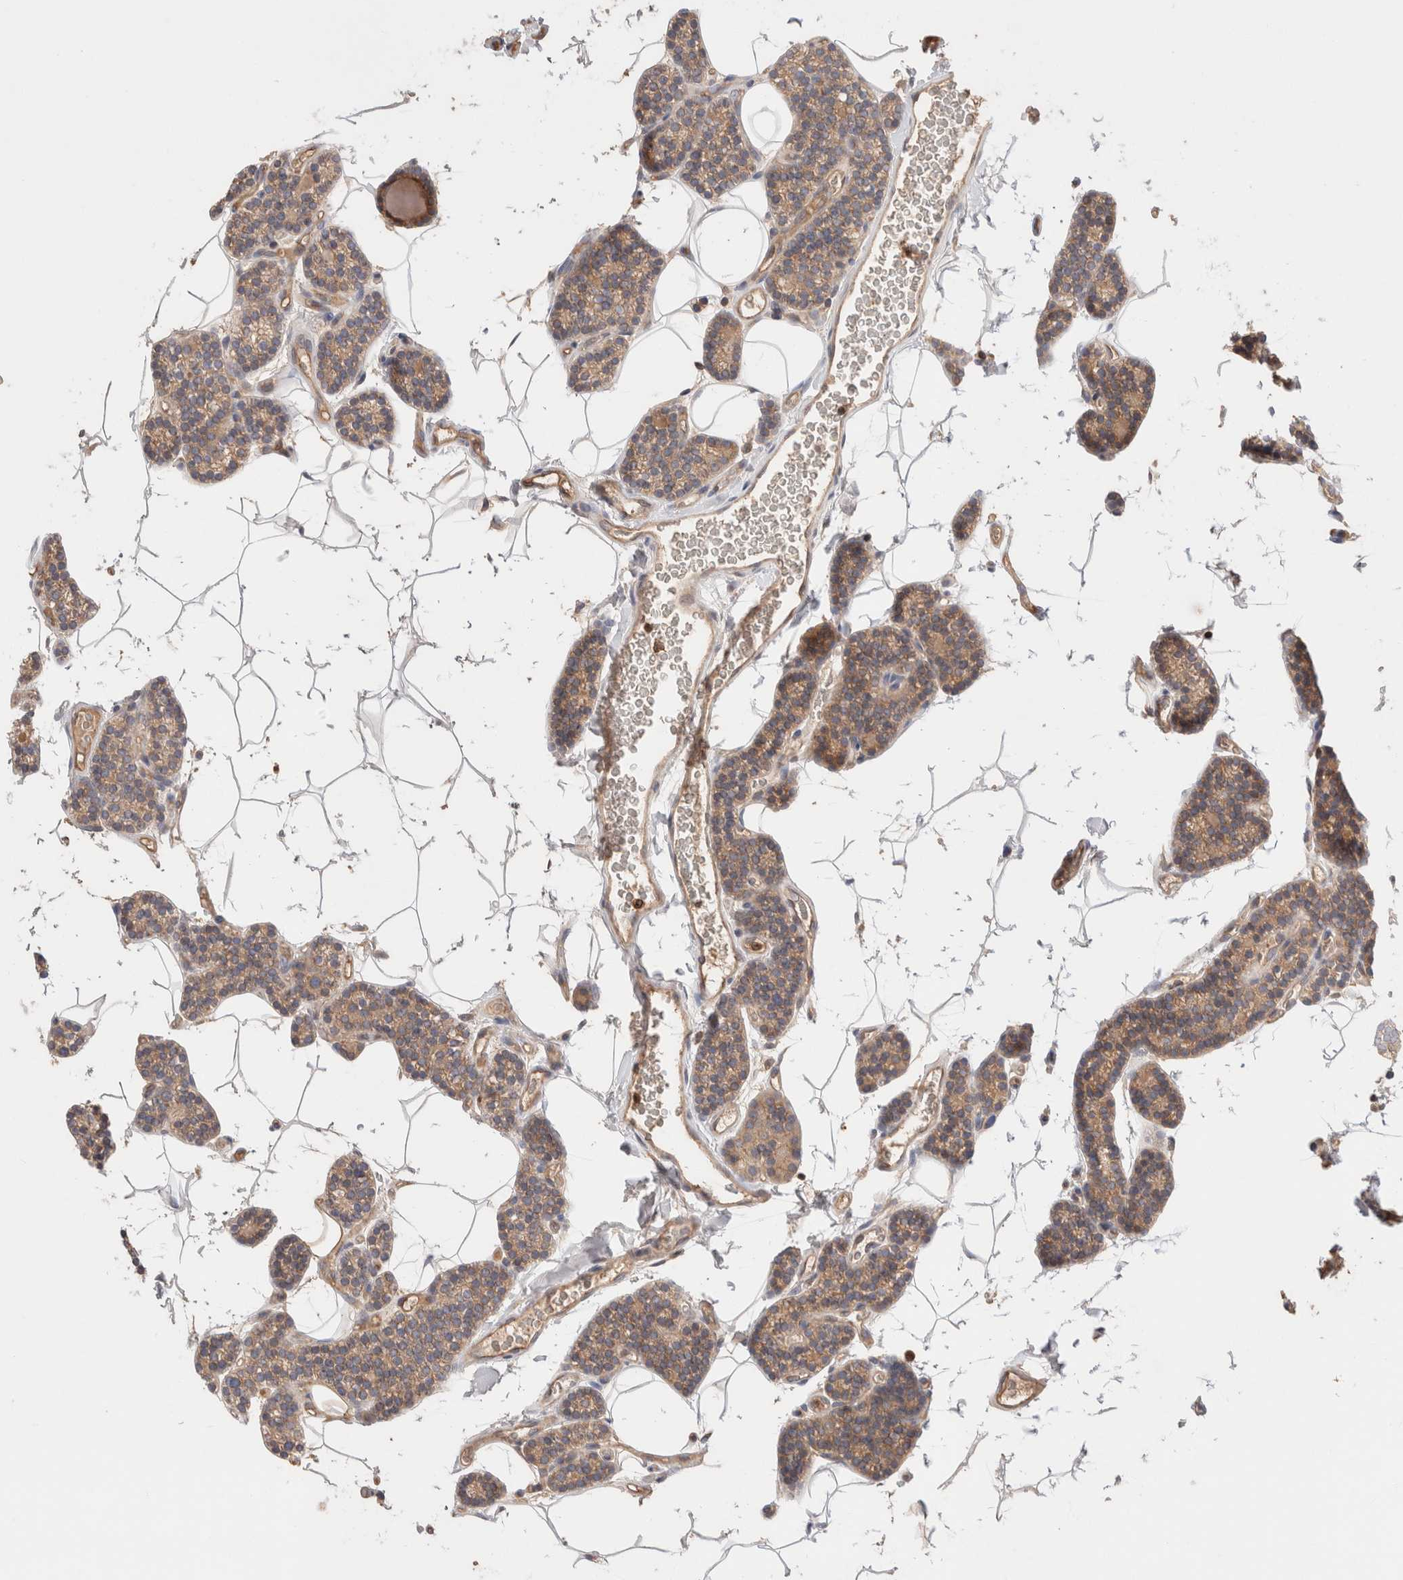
{"staining": {"intensity": "weak", "quantity": ">75%", "location": "cytoplasmic/membranous"}, "tissue": "parathyroid gland", "cell_type": "Glandular cells", "image_type": "normal", "snomed": [{"axis": "morphology", "description": "Normal tissue, NOS"}, {"axis": "topography", "description": "Parathyroid gland"}], "caption": "Protein expression analysis of normal parathyroid gland demonstrates weak cytoplasmic/membranous positivity in approximately >75% of glandular cells. (DAB (3,3'-diaminobenzidine) = brown stain, brightfield microscopy at high magnification).", "gene": "SIKE1", "patient": {"sex": "male", "age": 52}}